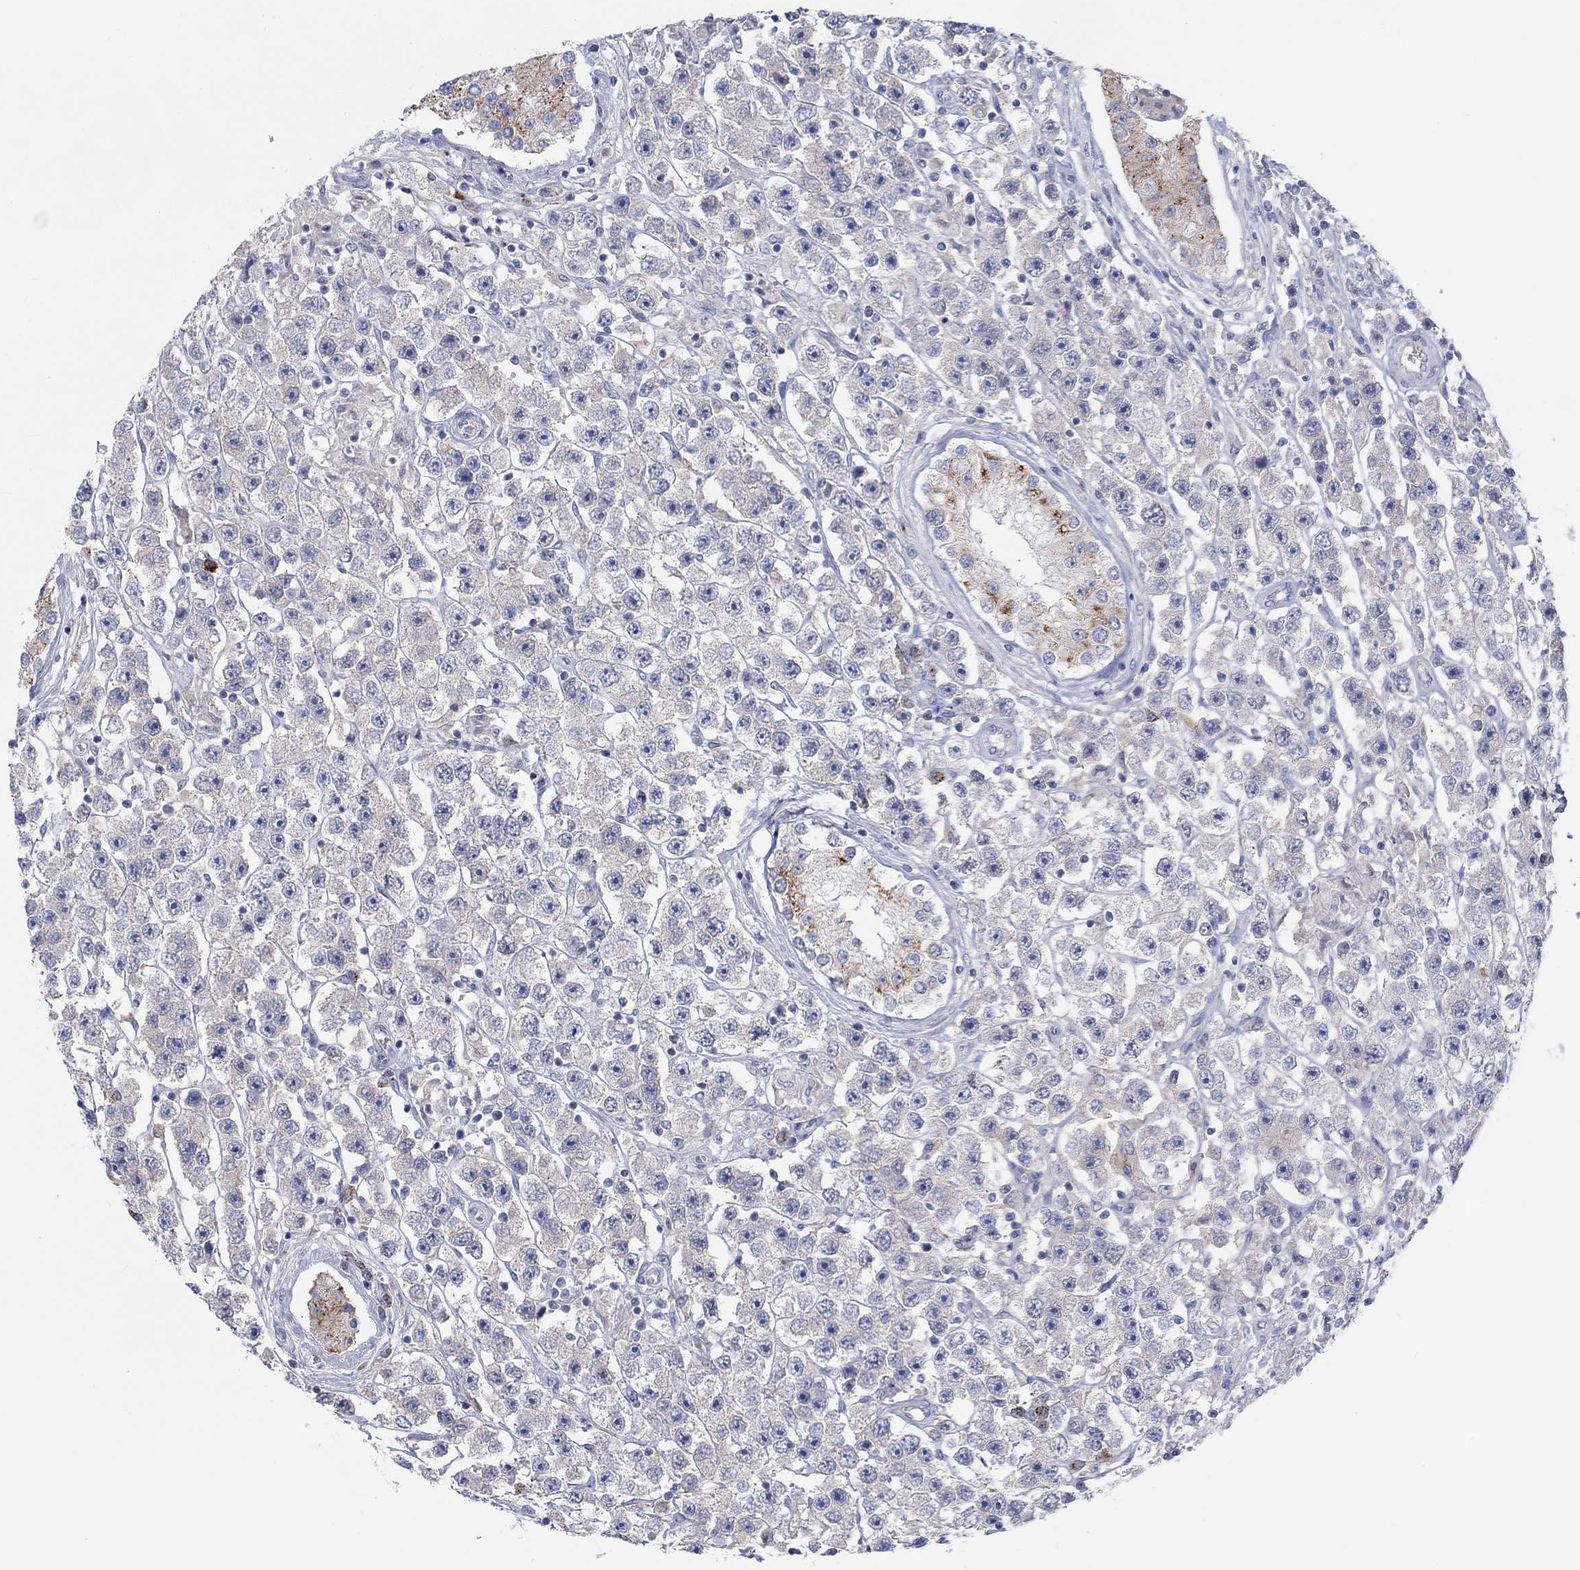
{"staining": {"intensity": "negative", "quantity": "none", "location": "none"}, "tissue": "testis cancer", "cell_type": "Tumor cells", "image_type": "cancer", "snomed": [{"axis": "morphology", "description": "Seminoma, NOS"}, {"axis": "topography", "description": "Testis"}], "caption": "Tumor cells show no significant staining in testis cancer.", "gene": "BCO2", "patient": {"sex": "male", "age": 45}}